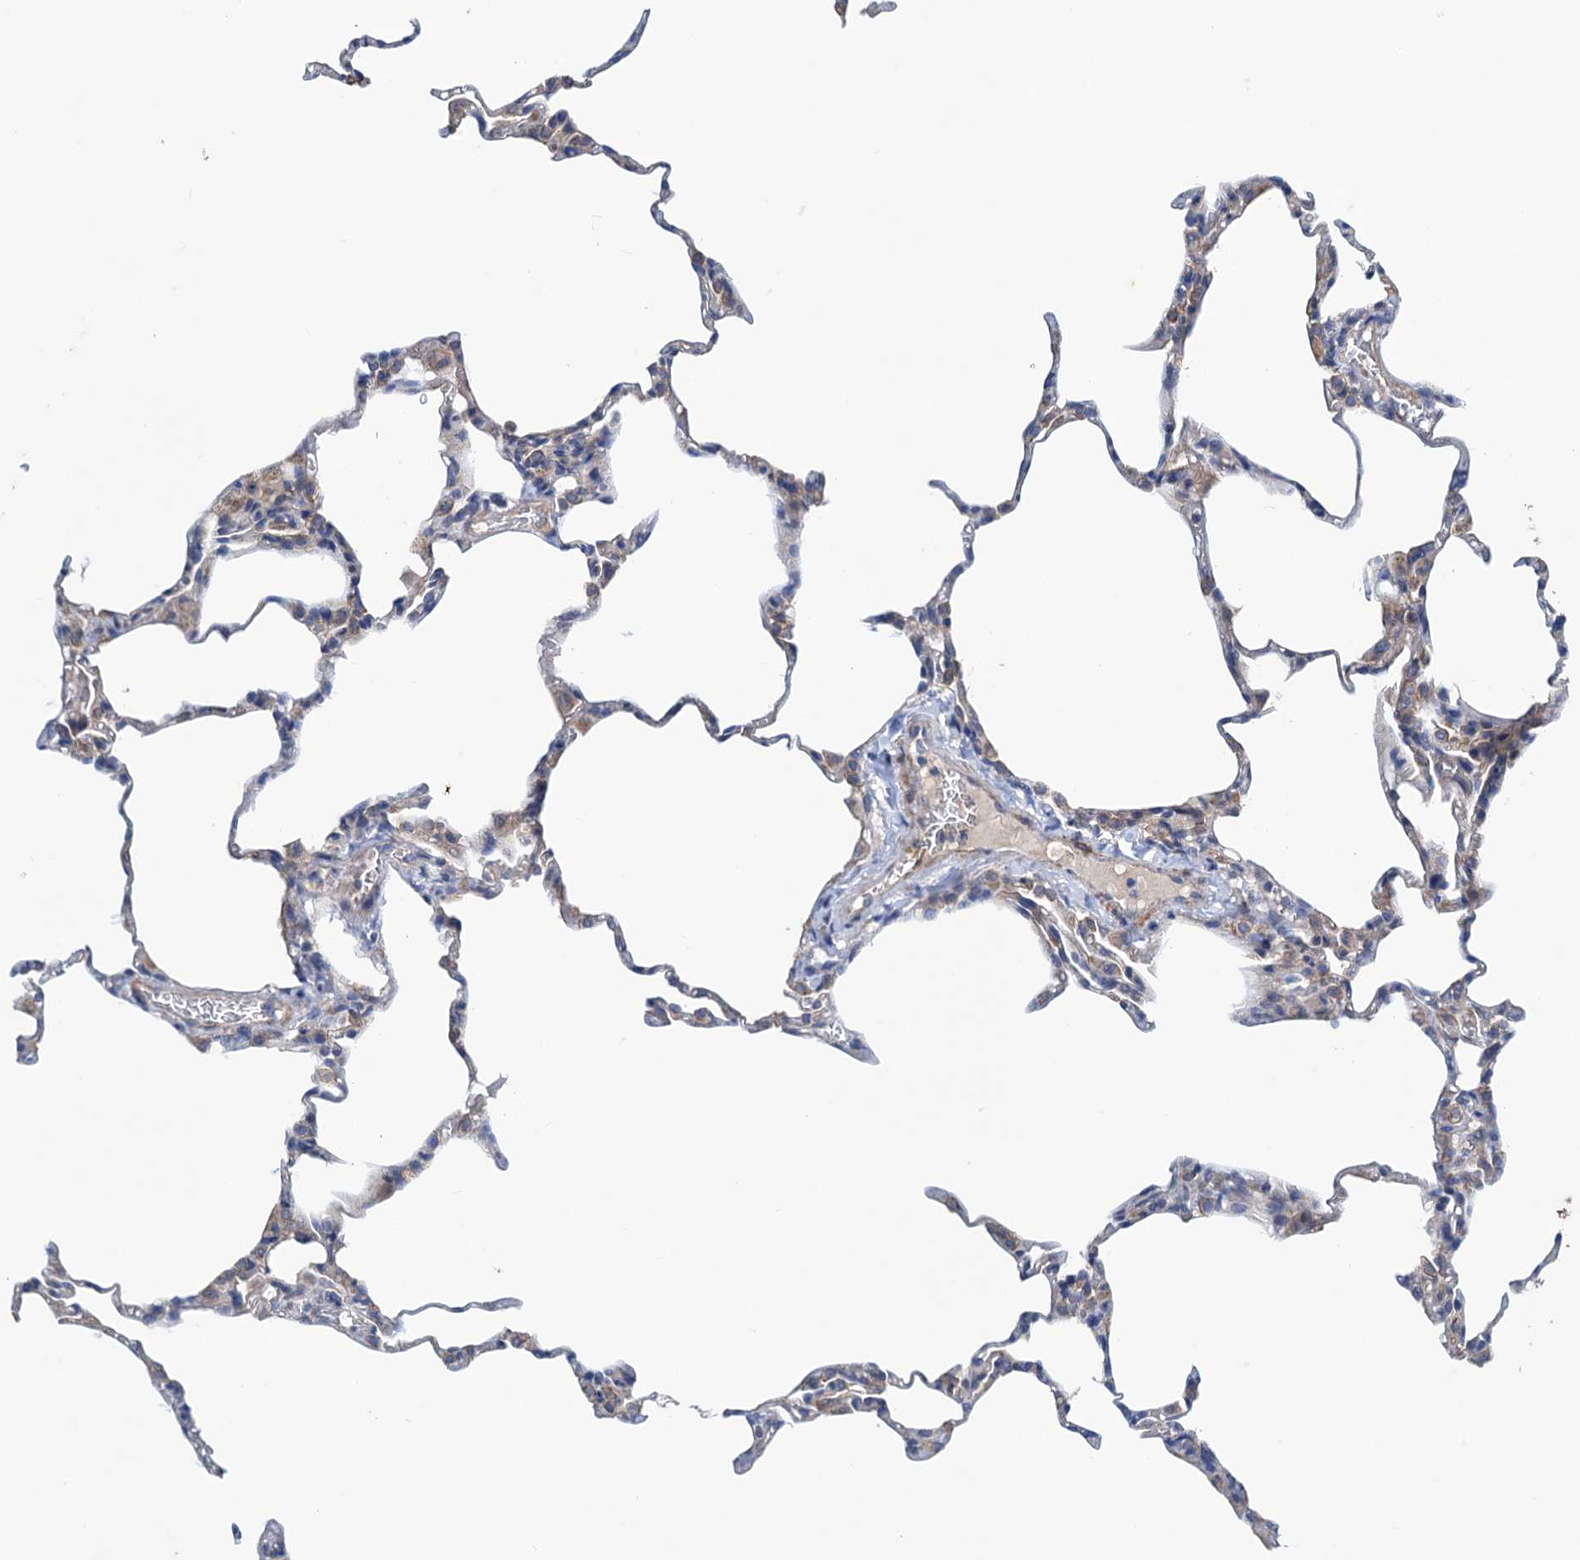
{"staining": {"intensity": "negative", "quantity": "none", "location": "none"}, "tissue": "lung", "cell_type": "Alveolar cells", "image_type": "normal", "snomed": [{"axis": "morphology", "description": "Normal tissue, NOS"}, {"axis": "topography", "description": "Lung"}], "caption": "Alveolar cells show no significant protein expression in unremarkable lung. (Brightfield microscopy of DAB immunohistochemistry at high magnification).", "gene": "SMCO3", "patient": {"sex": "male", "age": 20}}